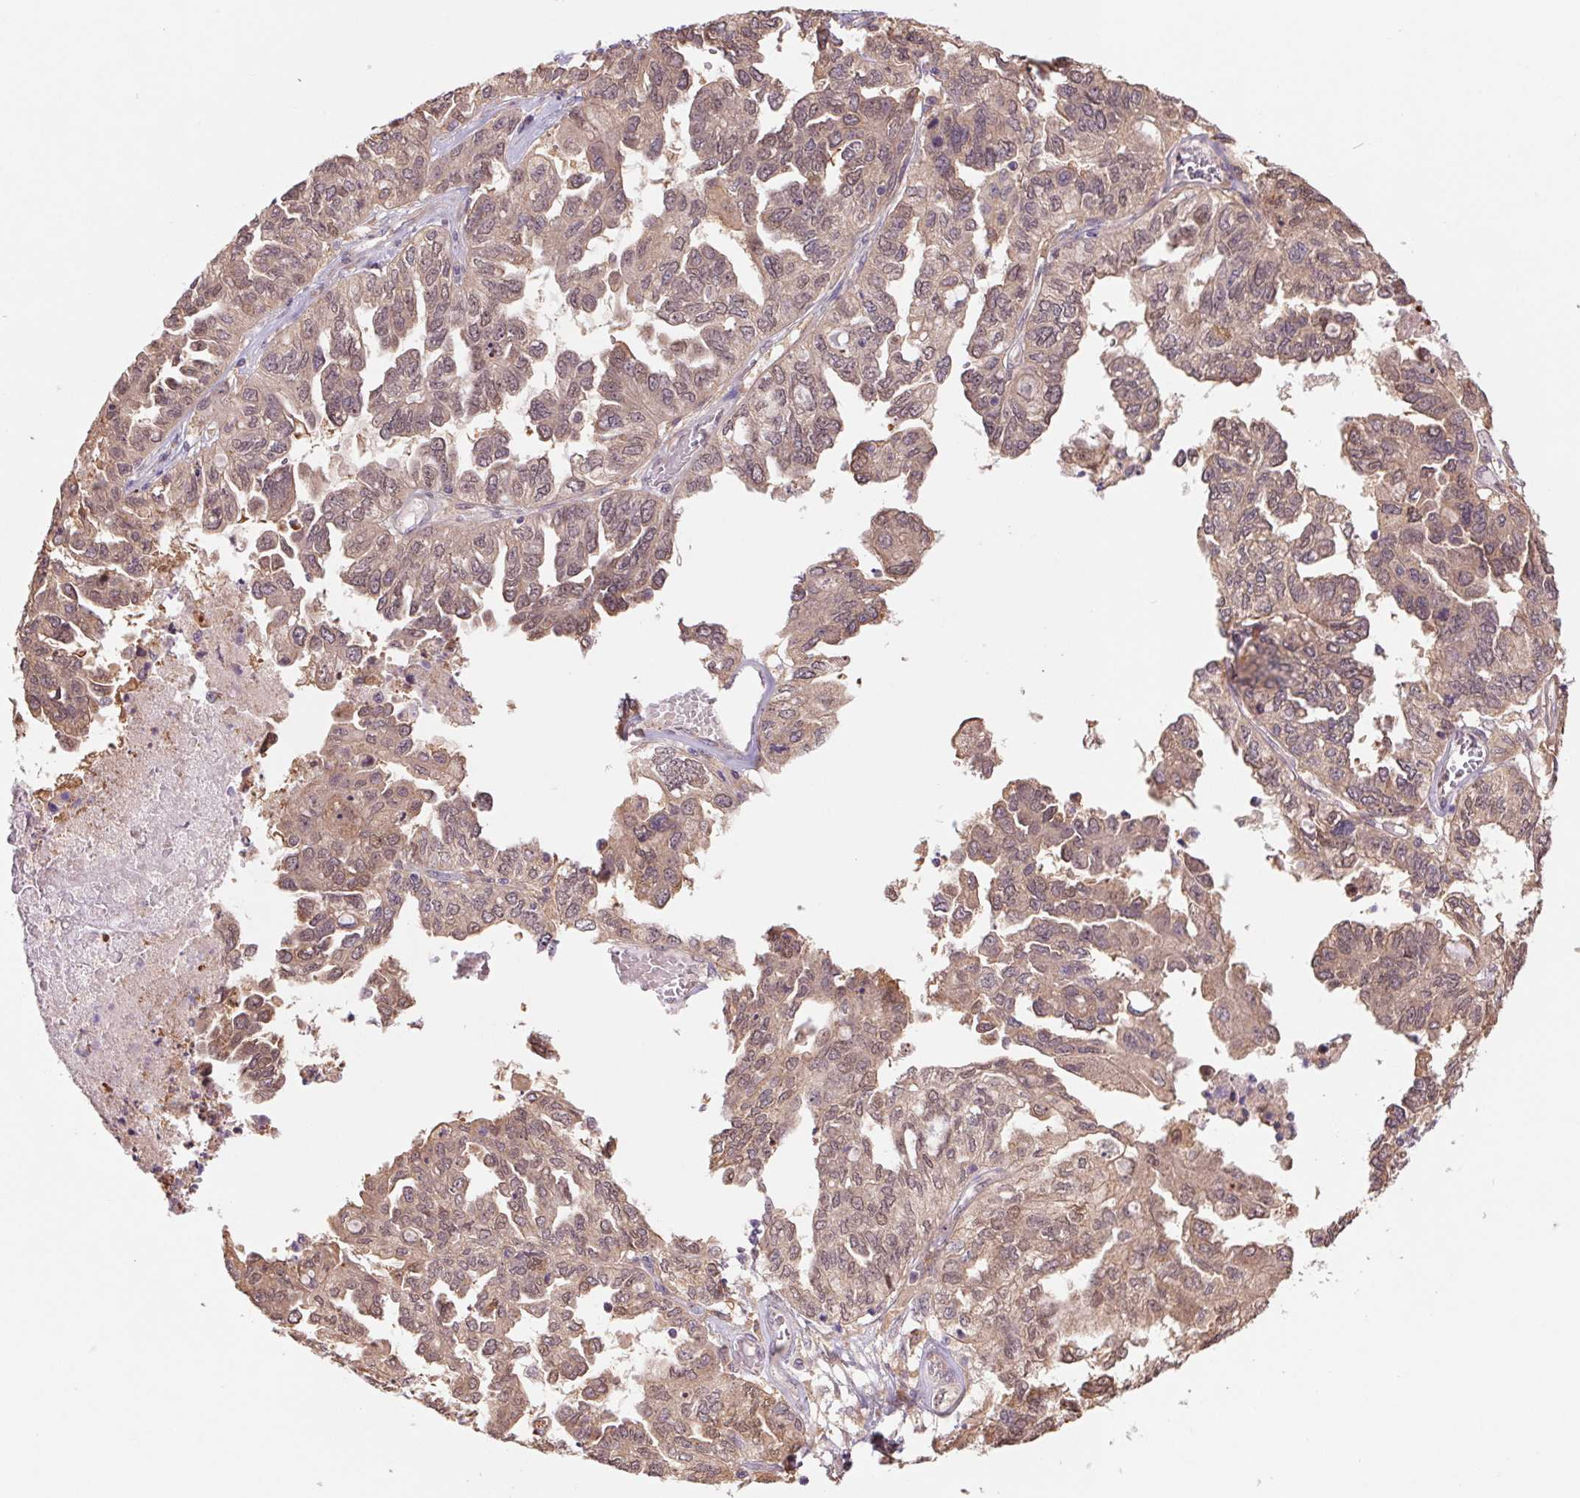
{"staining": {"intensity": "weak", "quantity": ">75%", "location": "nuclear"}, "tissue": "ovarian cancer", "cell_type": "Tumor cells", "image_type": "cancer", "snomed": [{"axis": "morphology", "description": "Cystadenocarcinoma, serous, NOS"}, {"axis": "topography", "description": "Ovary"}], "caption": "A high-resolution micrograph shows immunohistochemistry staining of ovarian cancer (serous cystadenocarcinoma), which reveals weak nuclear expression in about >75% of tumor cells.", "gene": "RRM1", "patient": {"sex": "female", "age": 53}}